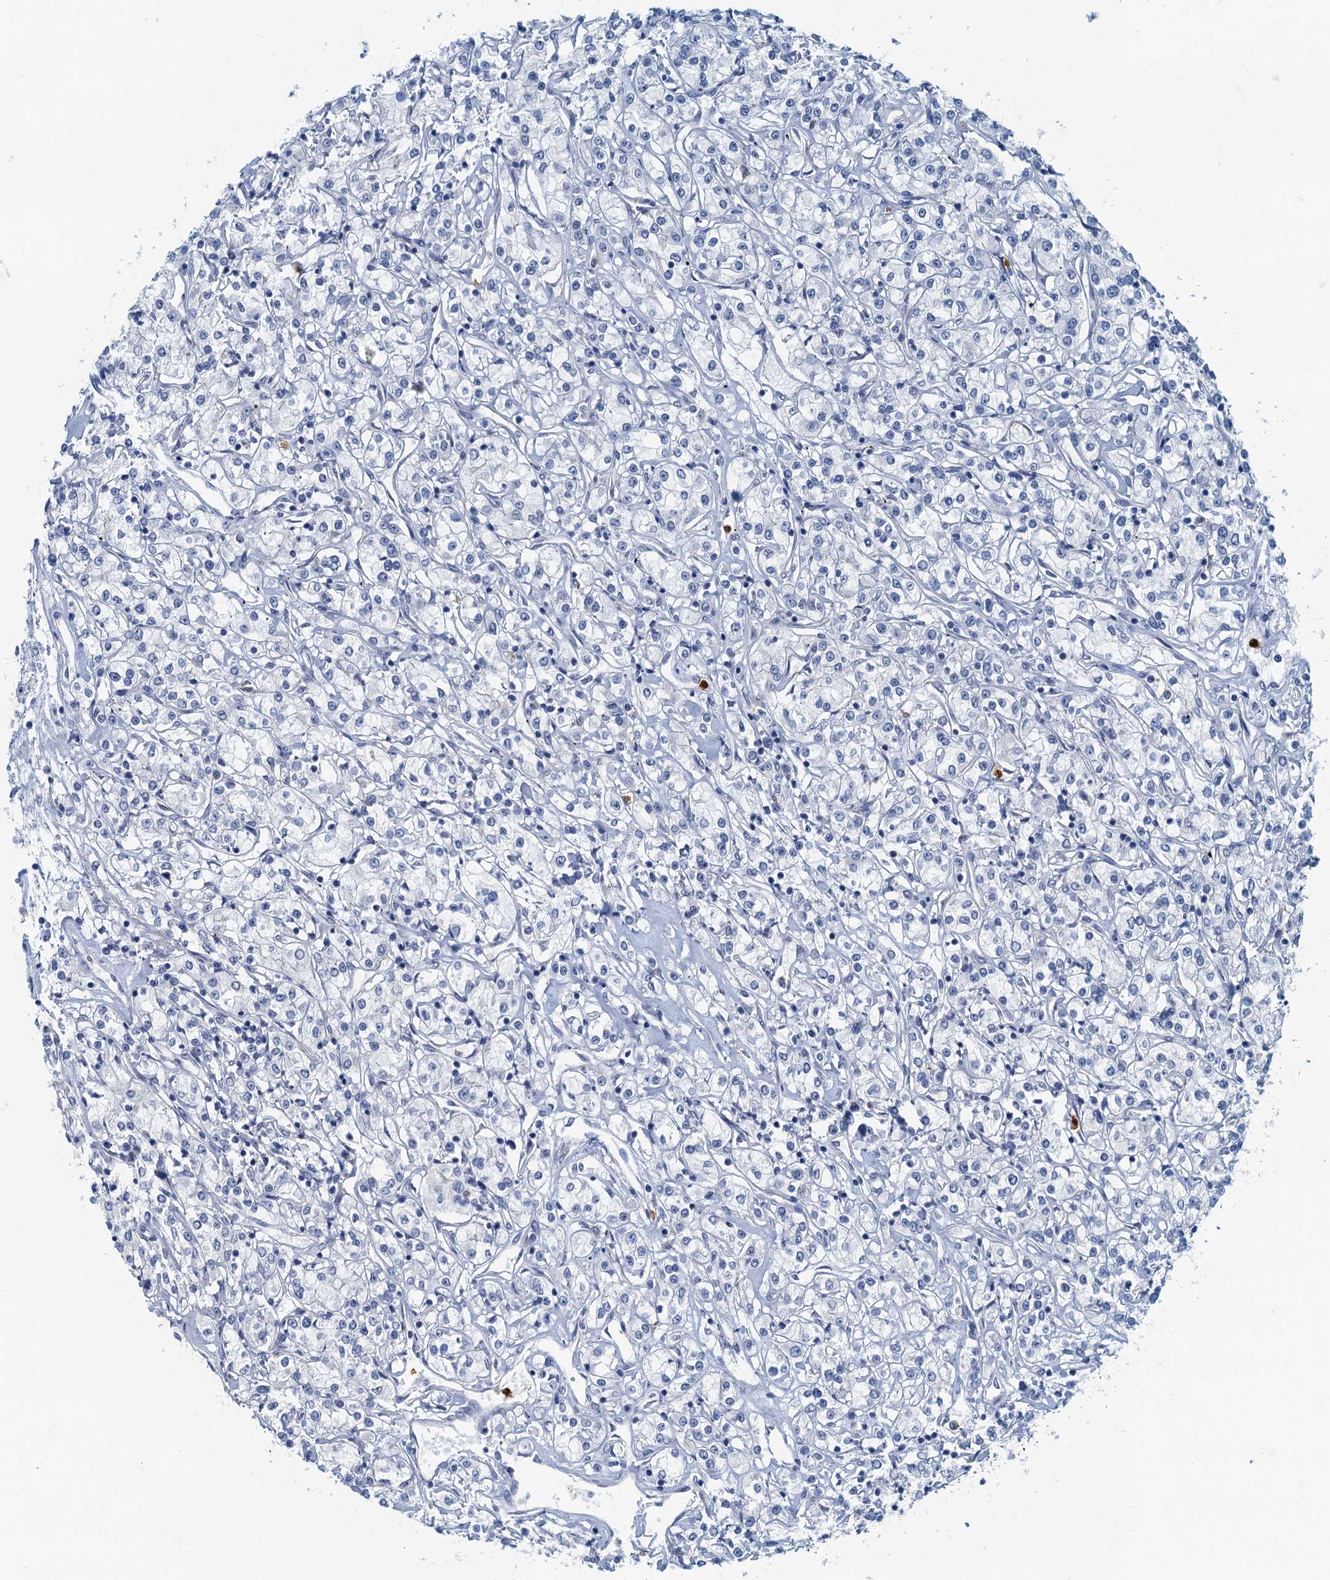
{"staining": {"intensity": "negative", "quantity": "none", "location": "none"}, "tissue": "renal cancer", "cell_type": "Tumor cells", "image_type": "cancer", "snomed": [{"axis": "morphology", "description": "Adenocarcinoma, NOS"}, {"axis": "topography", "description": "Kidney"}], "caption": "Immunohistochemical staining of renal adenocarcinoma reveals no significant positivity in tumor cells.", "gene": "ANKDD1A", "patient": {"sex": "female", "age": 59}}